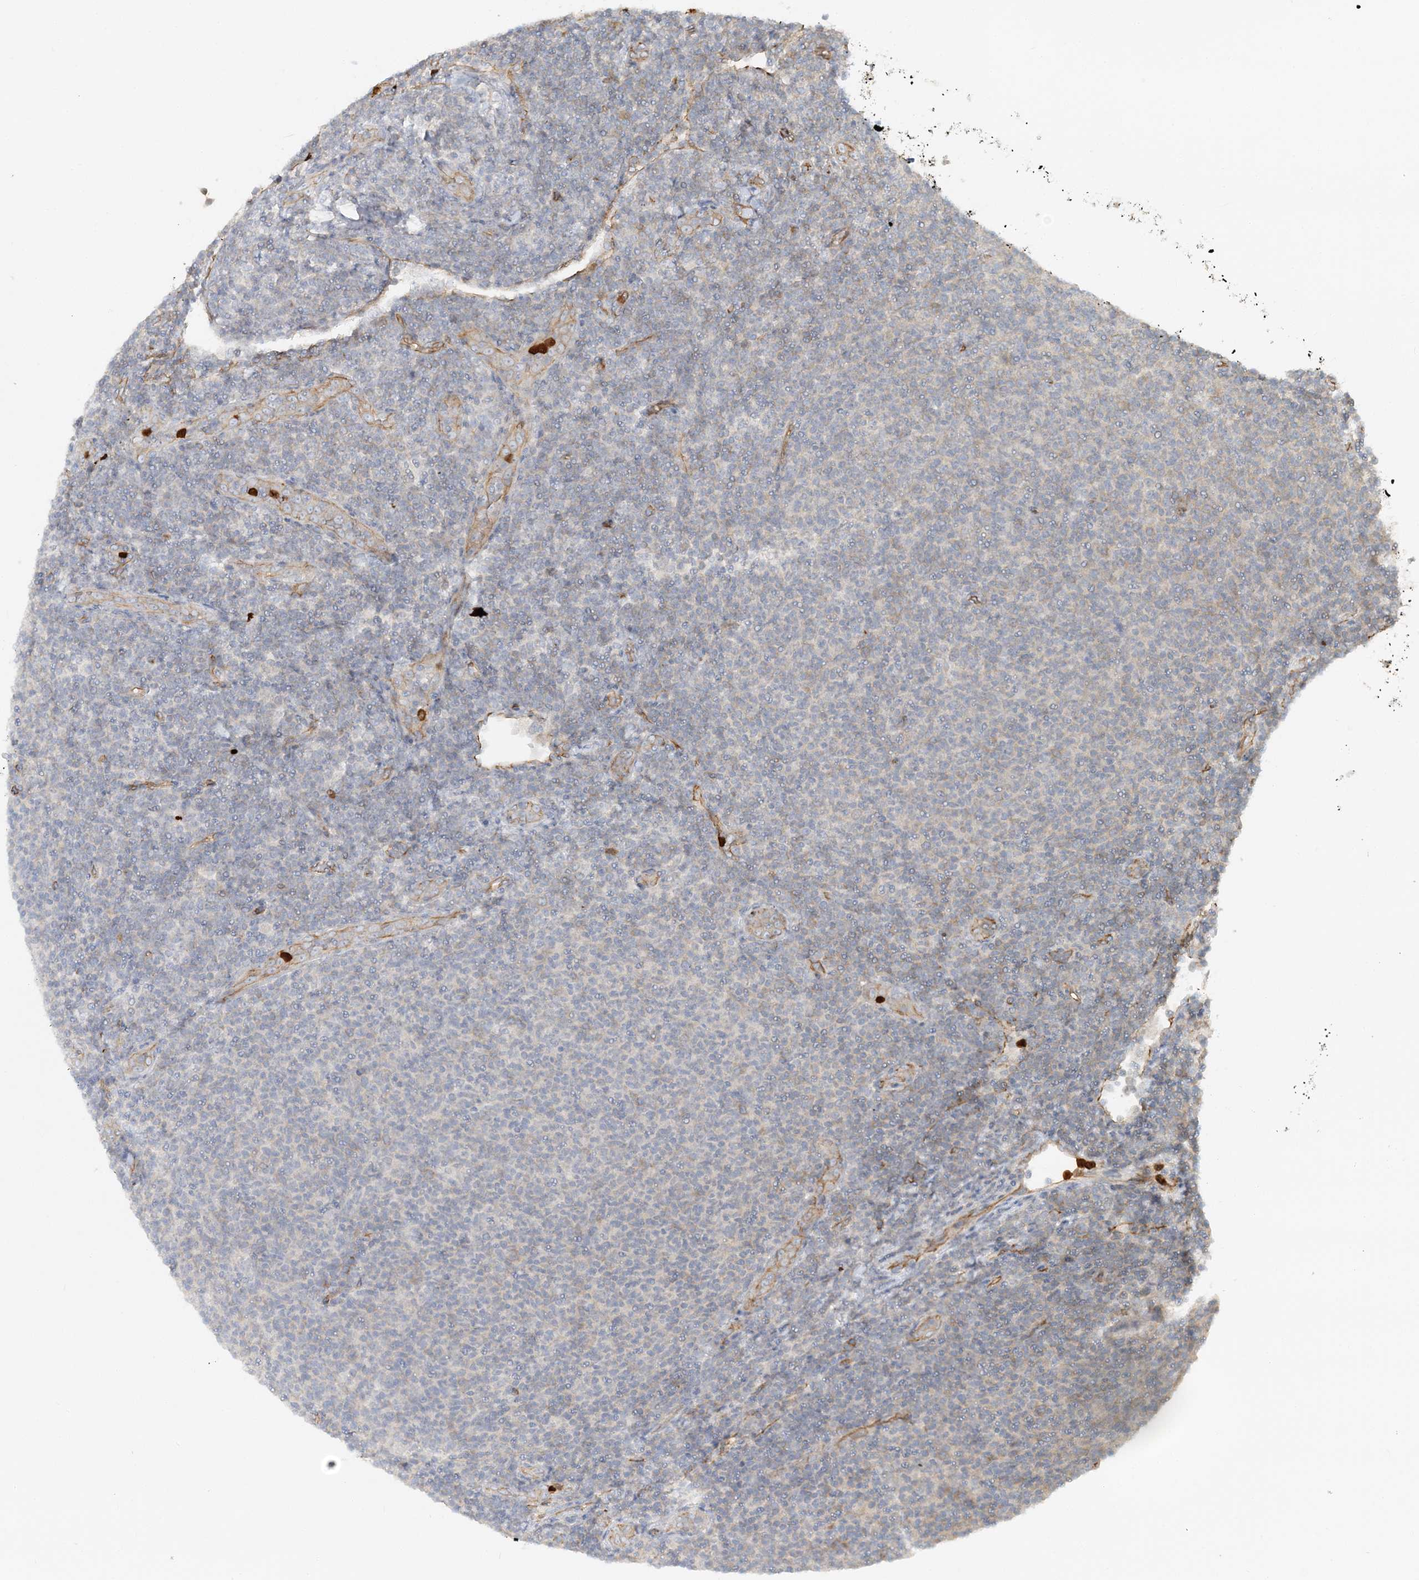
{"staining": {"intensity": "negative", "quantity": "none", "location": "none"}, "tissue": "lymphoma", "cell_type": "Tumor cells", "image_type": "cancer", "snomed": [{"axis": "morphology", "description": "Malignant lymphoma, non-Hodgkin's type, Low grade"}, {"axis": "topography", "description": "Lymph node"}], "caption": "High magnification brightfield microscopy of malignant lymphoma, non-Hodgkin's type (low-grade) stained with DAB (brown) and counterstained with hematoxylin (blue): tumor cells show no significant staining.", "gene": "DNAH1", "patient": {"sex": "male", "age": 66}}